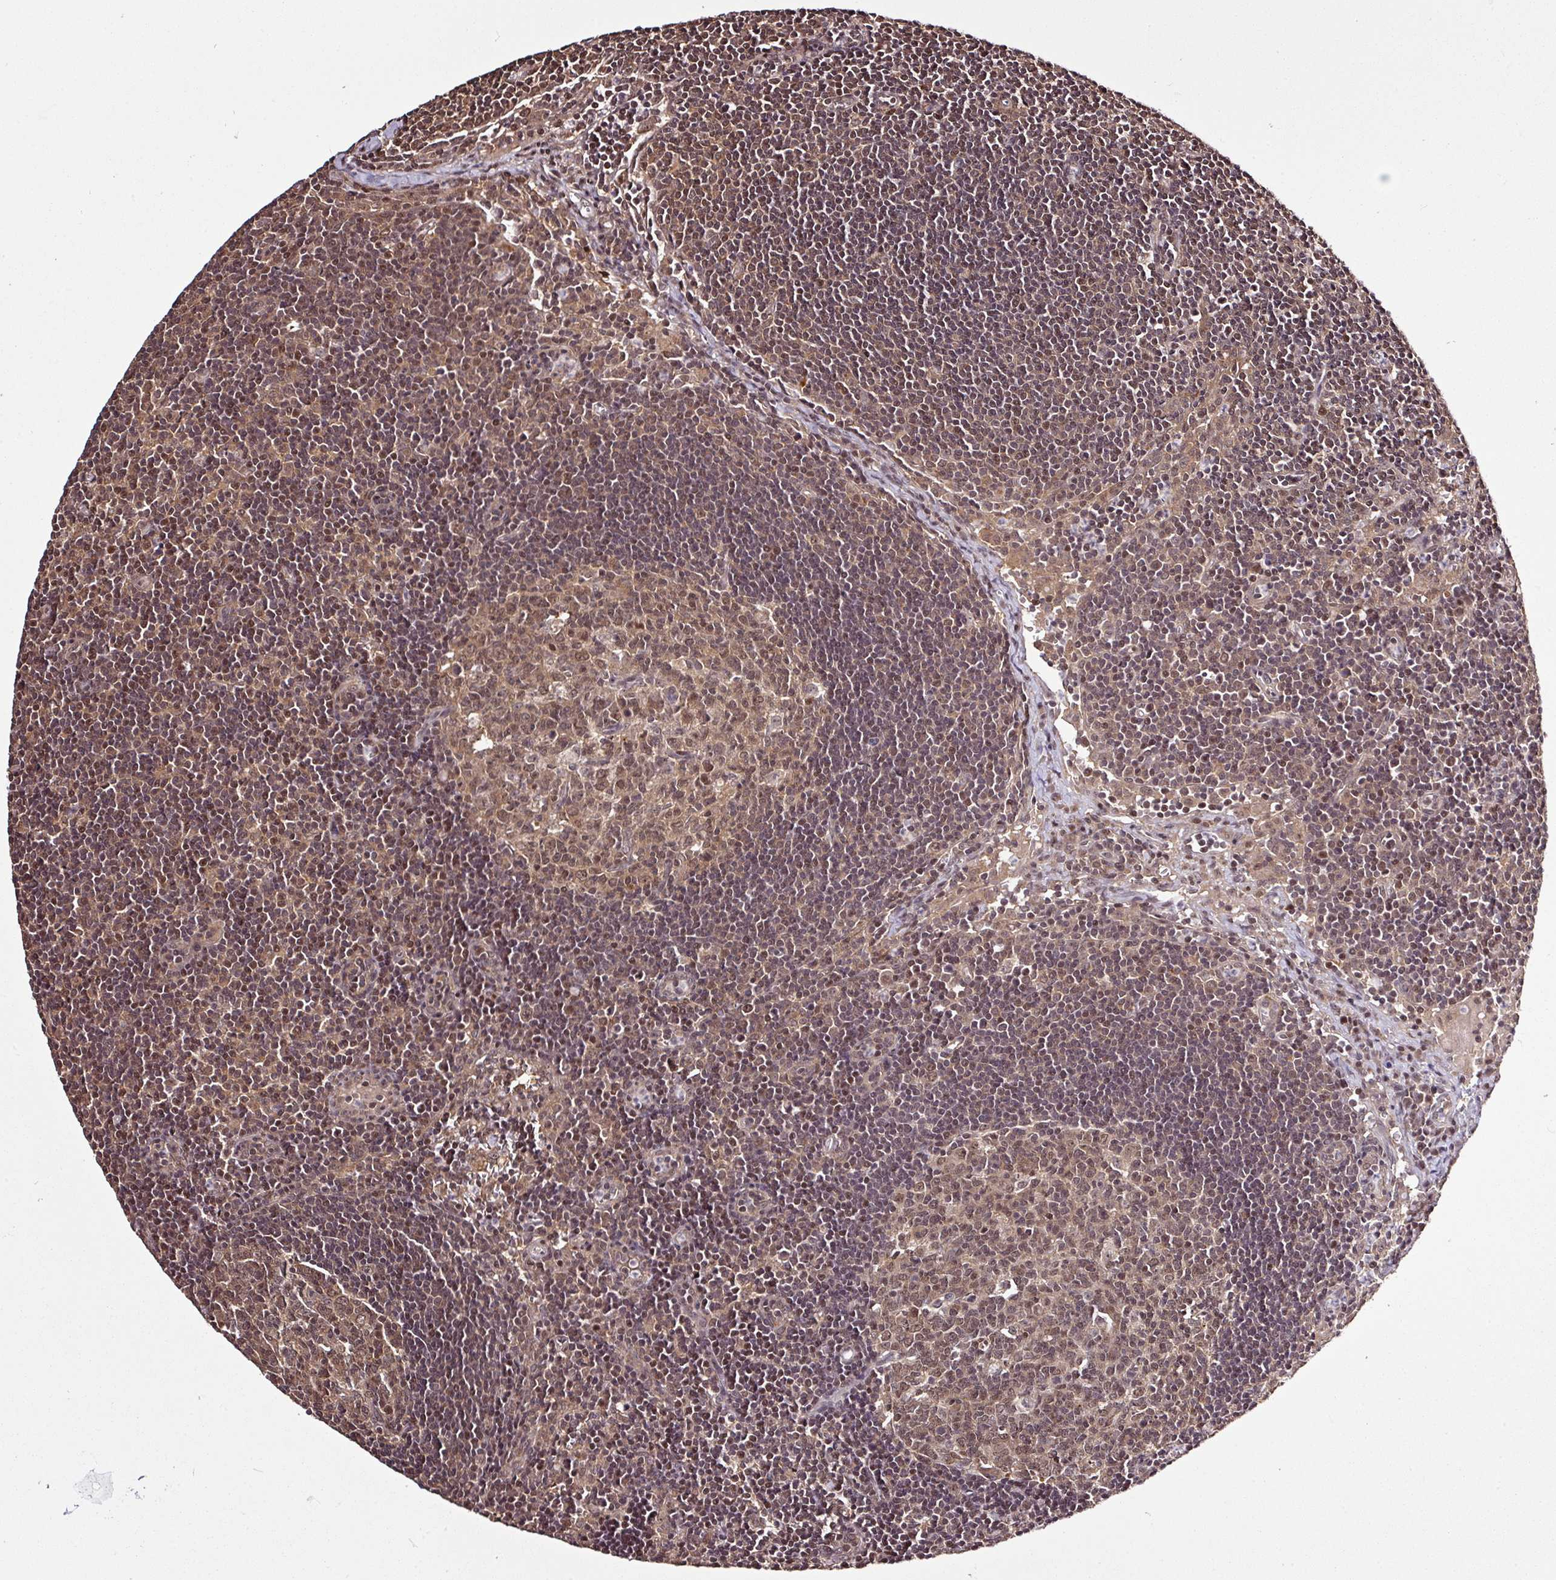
{"staining": {"intensity": "moderate", "quantity": ">75%", "location": "cytoplasmic/membranous,nuclear"}, "tissue": "lymph node", "cell_type": "Germinal center cells", "image_type": "normal", "snomed": [{"axis": "morphology", "description": "Normal tissue, NOS"}, {"axis": "topography", "description": "Lymph node"}], "caption": "Immunohistochemical staining of unremarkable human lymph node displays medium levels of moderate cytoplasmic/membranous,nuclear staining in about >75% of germinal center cells.", "gene": "ITPKC", "patient": {"sex": "female", "age": 29}}